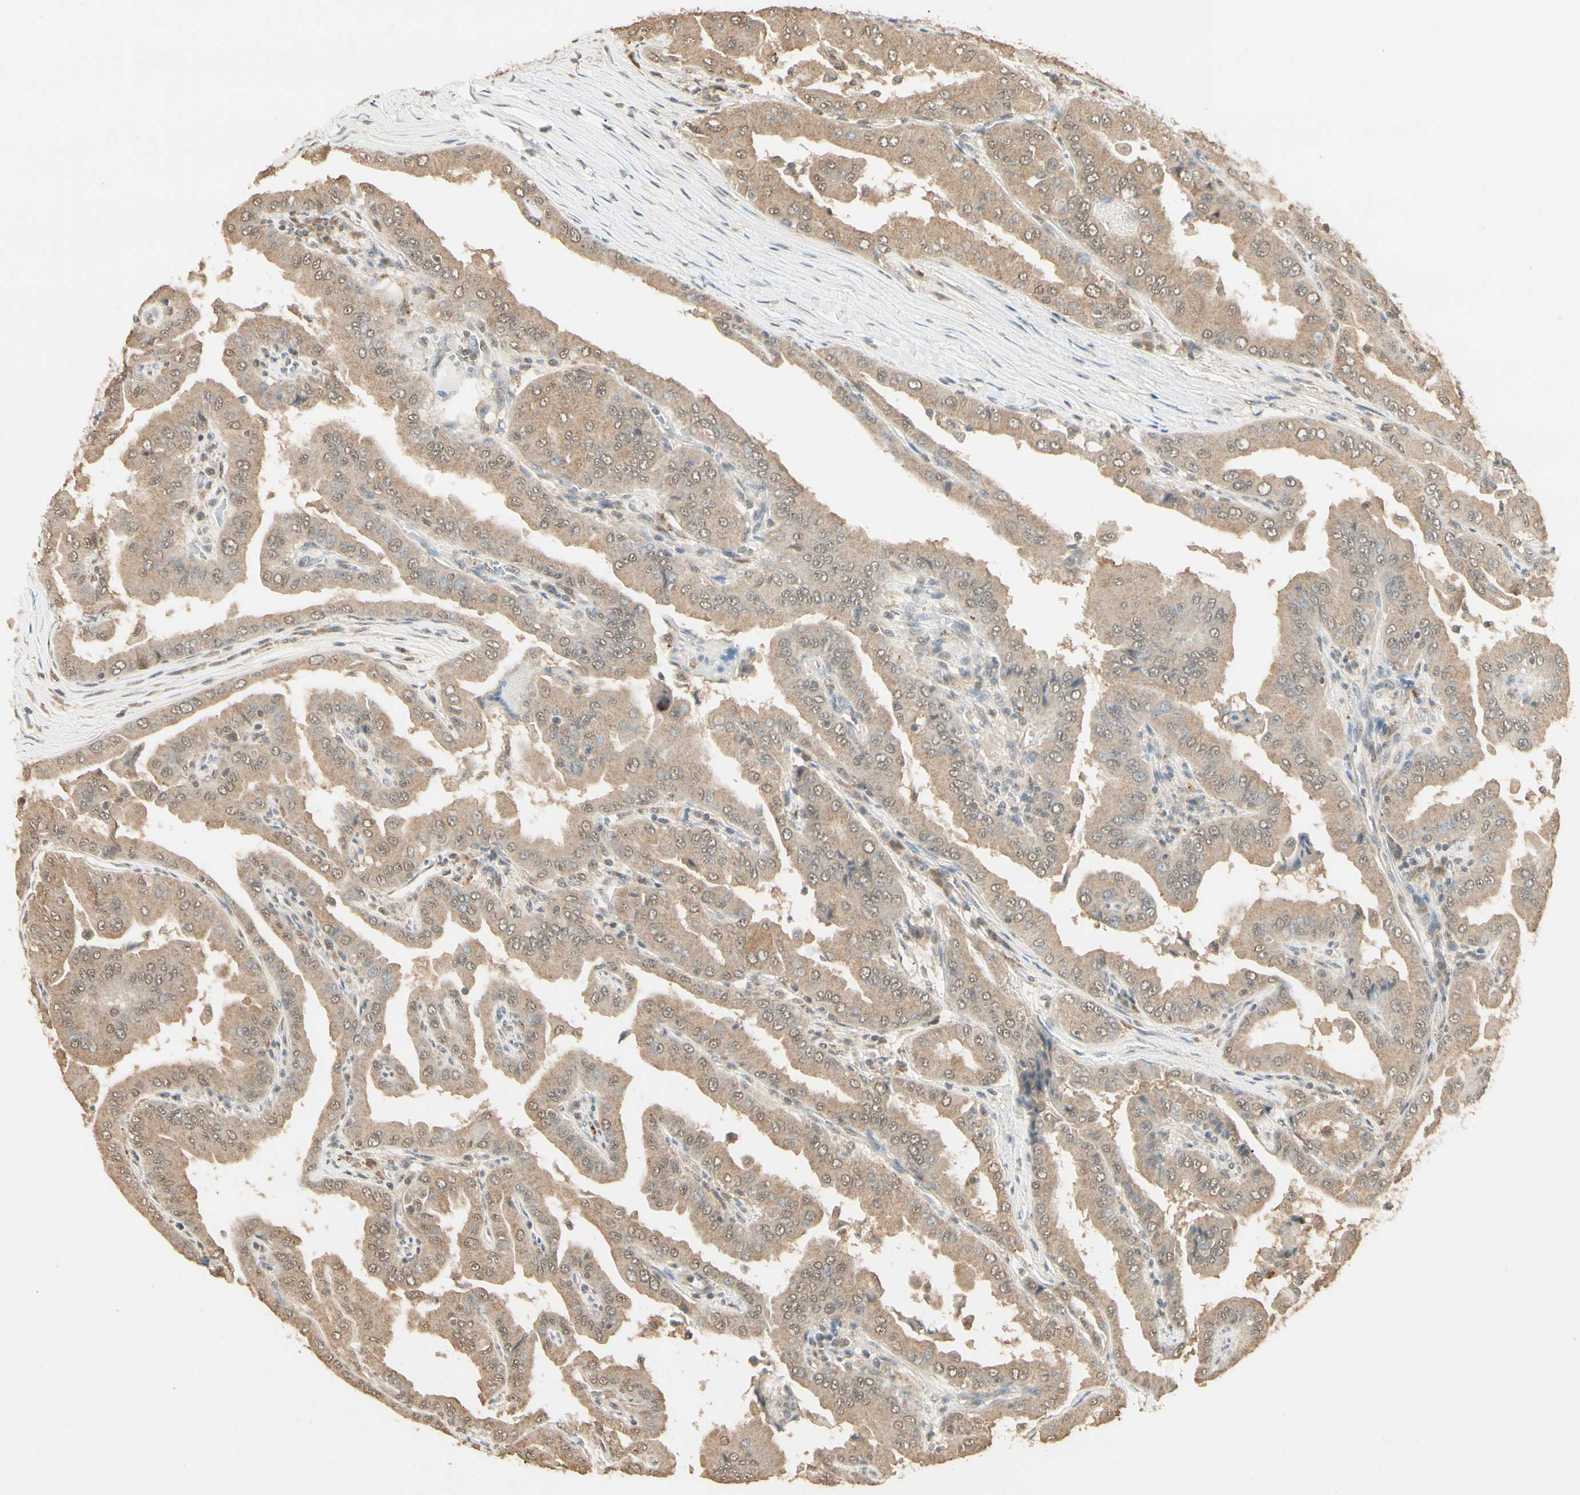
{"staining": {"intensity": "weak", "quantity": ">75%", "location": "cytoplasmic/membranous"}, "tissue": "thyroid cancer", "cell_type": "Tumor cells", "image_type": "cancer", "snomed": [{"axis": "morphology", "description": "Papillary adenocarcinoma, NOS"}, {"axis": "topography", "description": "Thyroid gland"}], "caption": "Immunohistochemical staining of human thyroid papillary adenocarcinoma displays low levels of weak cytoplasmic/membranous protein staining in about >75% of tumor cells.", "gene": "SGCA", "patient": {"sex": "male", "age": 33}}